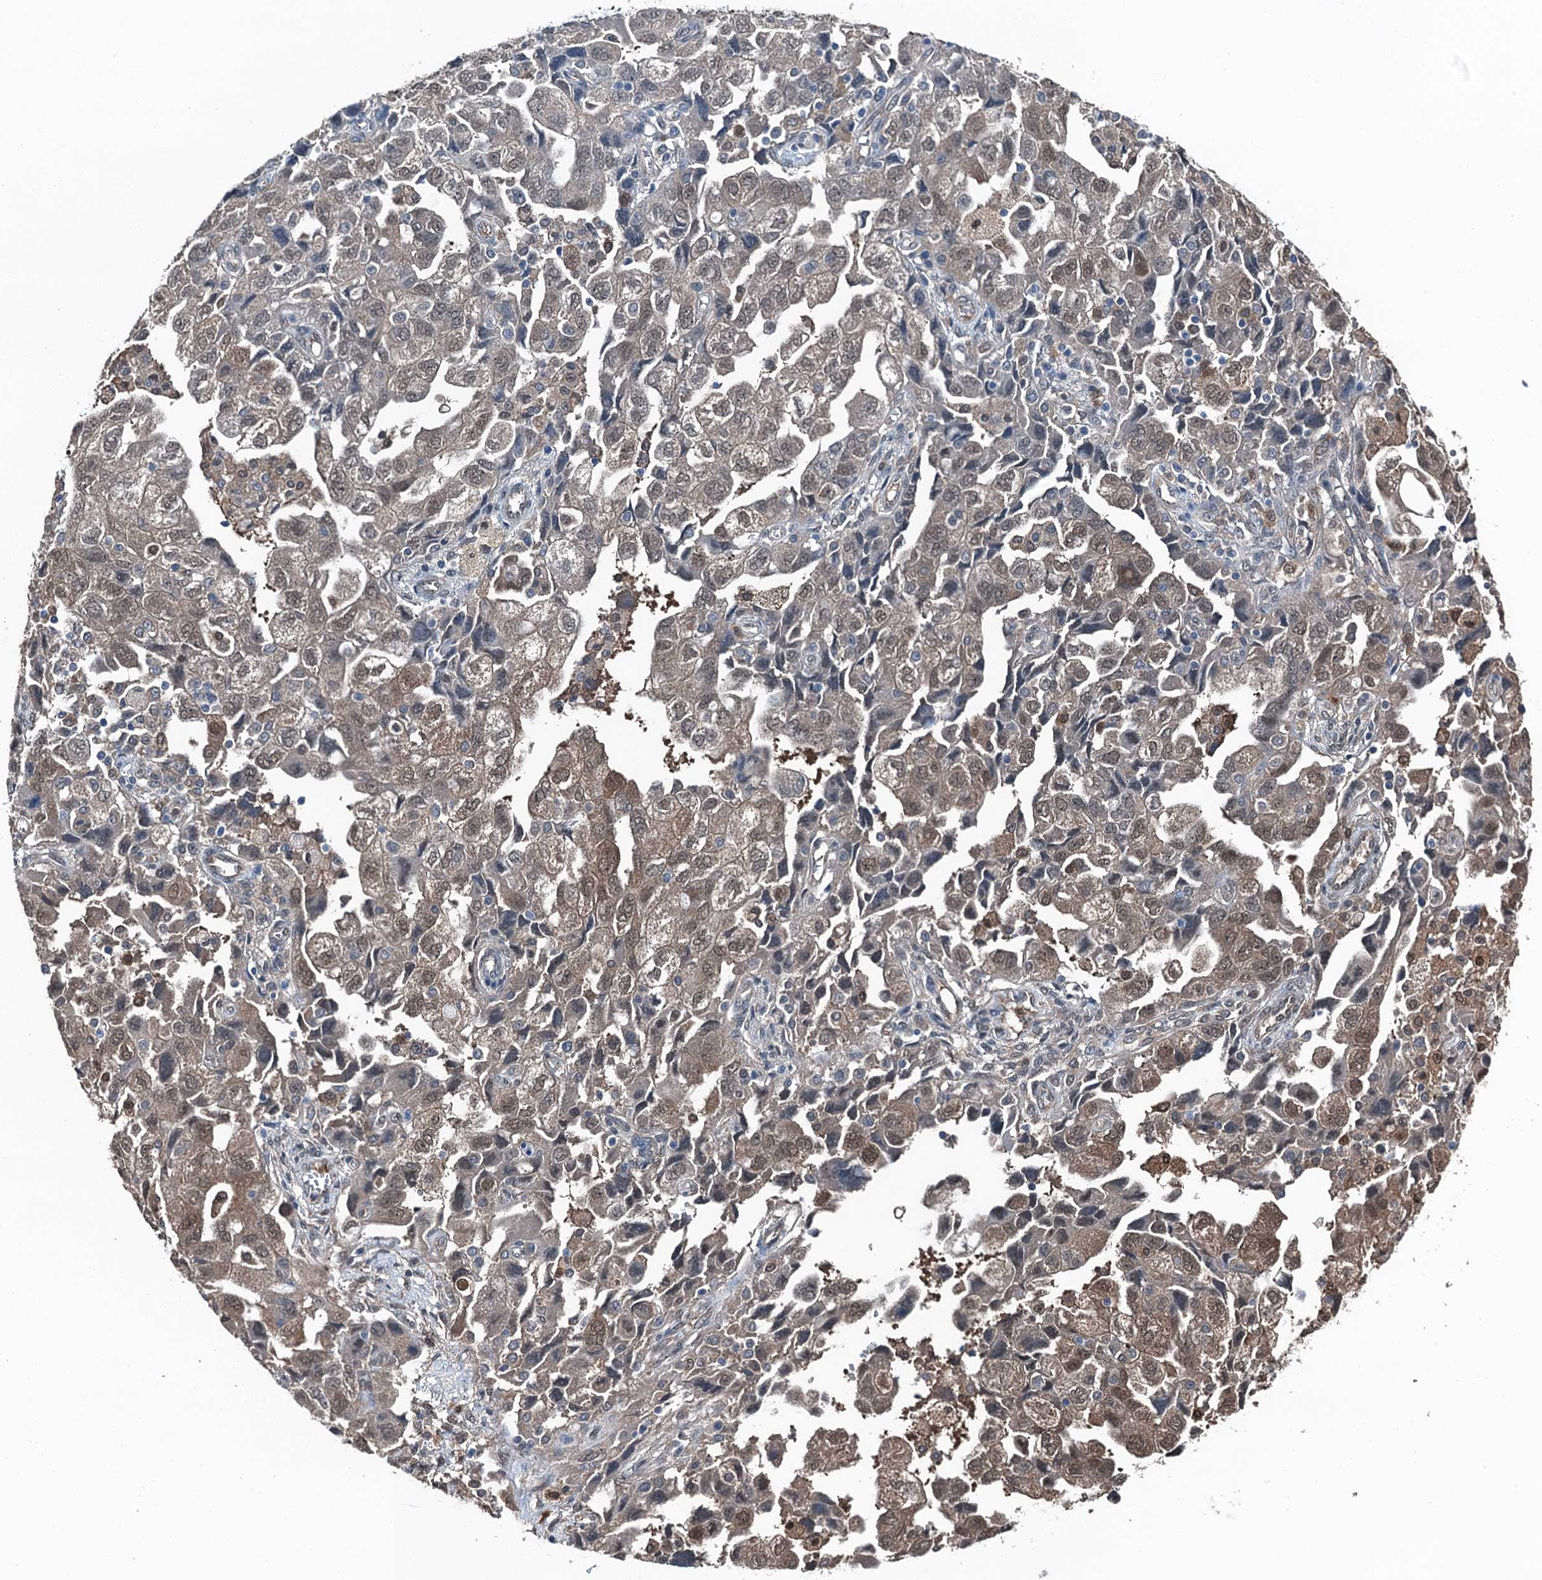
{"staining": {"intensity": "weak", "quantity": "<25%", "location": "cytoplasmic/membranous,nuclear"}, "tissue": "ovarian cancer", "cell_type": "Tumor cells", "image_type": "cancer", "snomed": [{"axis": "morphology", "description": "Carcinoma, NOS"}, {"axis": "morphology", "description": "Cystadenocarcinoma, serous, NOS"}, {"axis": "topography", "description": "Ovary"}], "caption": "IHC micrograph of human ovarian cancer (carcinoma) stained for a protein (brown), which displays no positivity in tumor cells. Brightfield microscopy of immunohistochemistry (IHC) stained with DAB (3,3'-diaminobenzidine) (brown) and hematoxylin (blue), captured at high magnification.", "gene": "RNH1", "patient": {"sex": "female", "age": 69}}